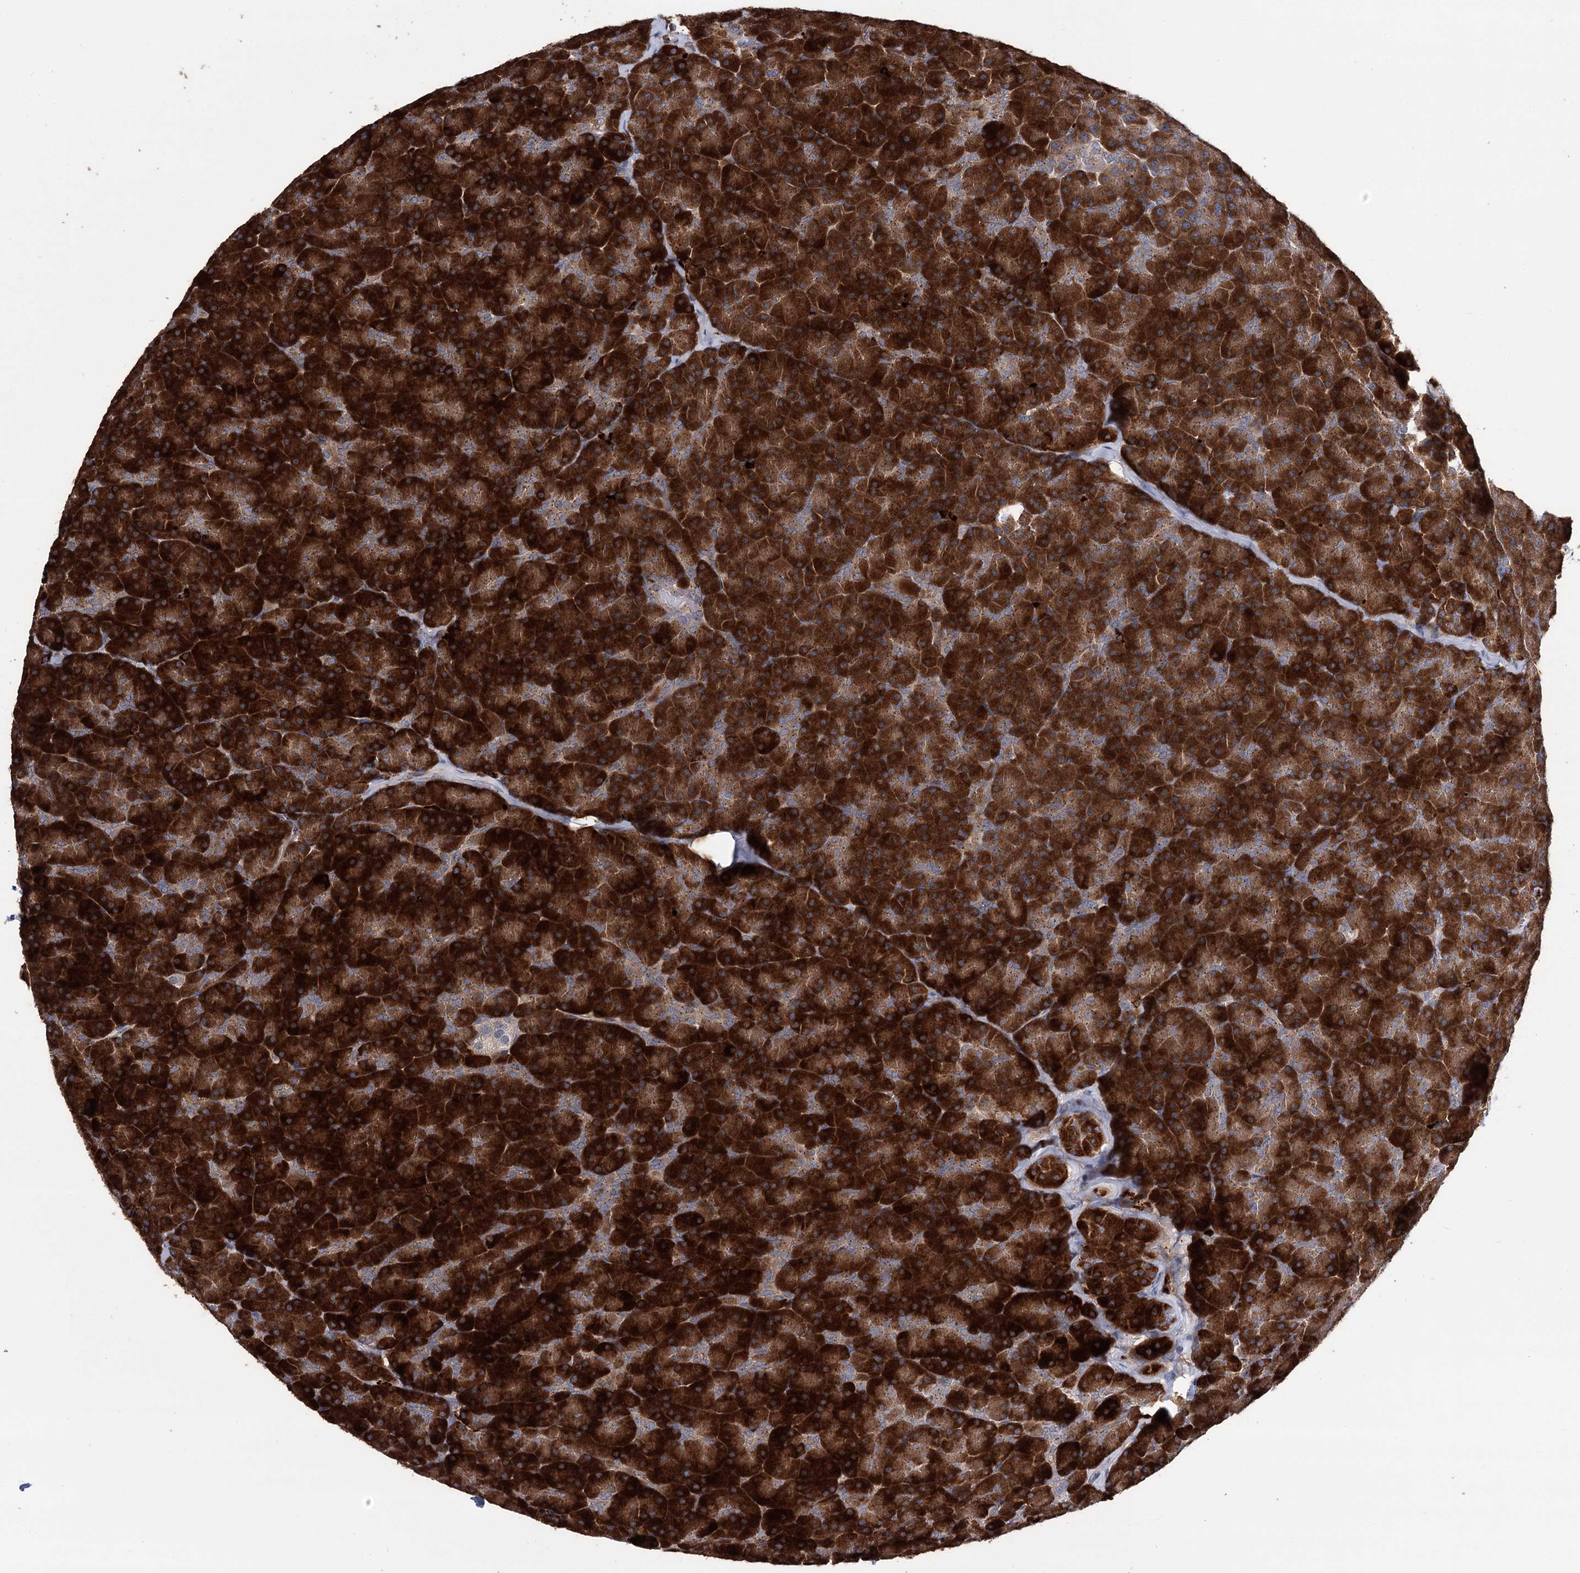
{"staining": {"intensity": "strong", "quantity": ">75%", "location": "cytoplasmic/membranous"}, "tissue": "pancreas", "cell_type": "Exocrine glandular cells", "image_type": "normal", "snomed": [{"axis": "morphology", "description": "Normal tissue, NOS"}, {"axis": "topography", "description": "Pancreas"}], "caption": "Normal pancreas reveals strong cytoplasmic/membranous positivity in about >75% of exocrine glandular cells.", "gene": "MINDY3", "patient": {"sex": "male", "age": 36}}